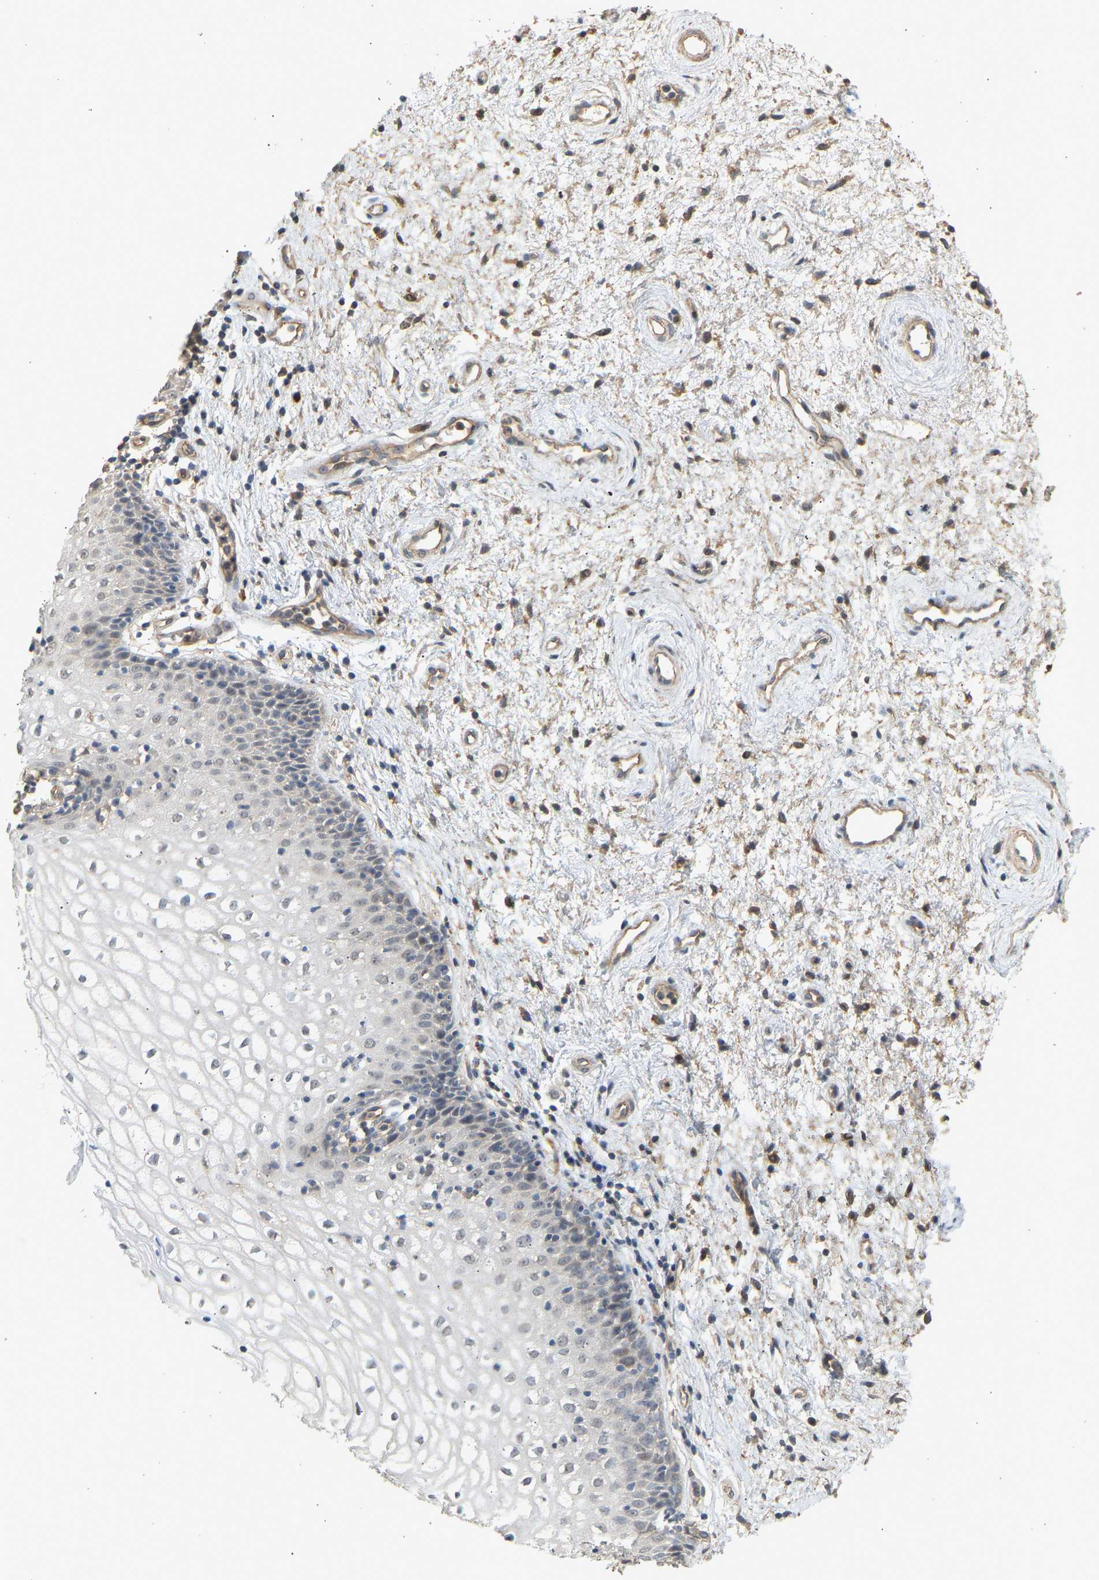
{"staining": {"intensity": "negative", "quantity": "none", "location": "none"}, "tissue": "vagina", "cell_type": "Squamous epithelial cells", "image_type": "normal", "snomed": [{"axis": "morphology", "description": "Normal tissue, NOS"}, {"axis": "topography", "description": "Vagina"}], "caption": "Immunohistochemistry (IHC) of benign vagina reveals no expression in squamous epithelial cells.", "gene": "RGL1", "patient": {"sex": "female", "age": 34}}